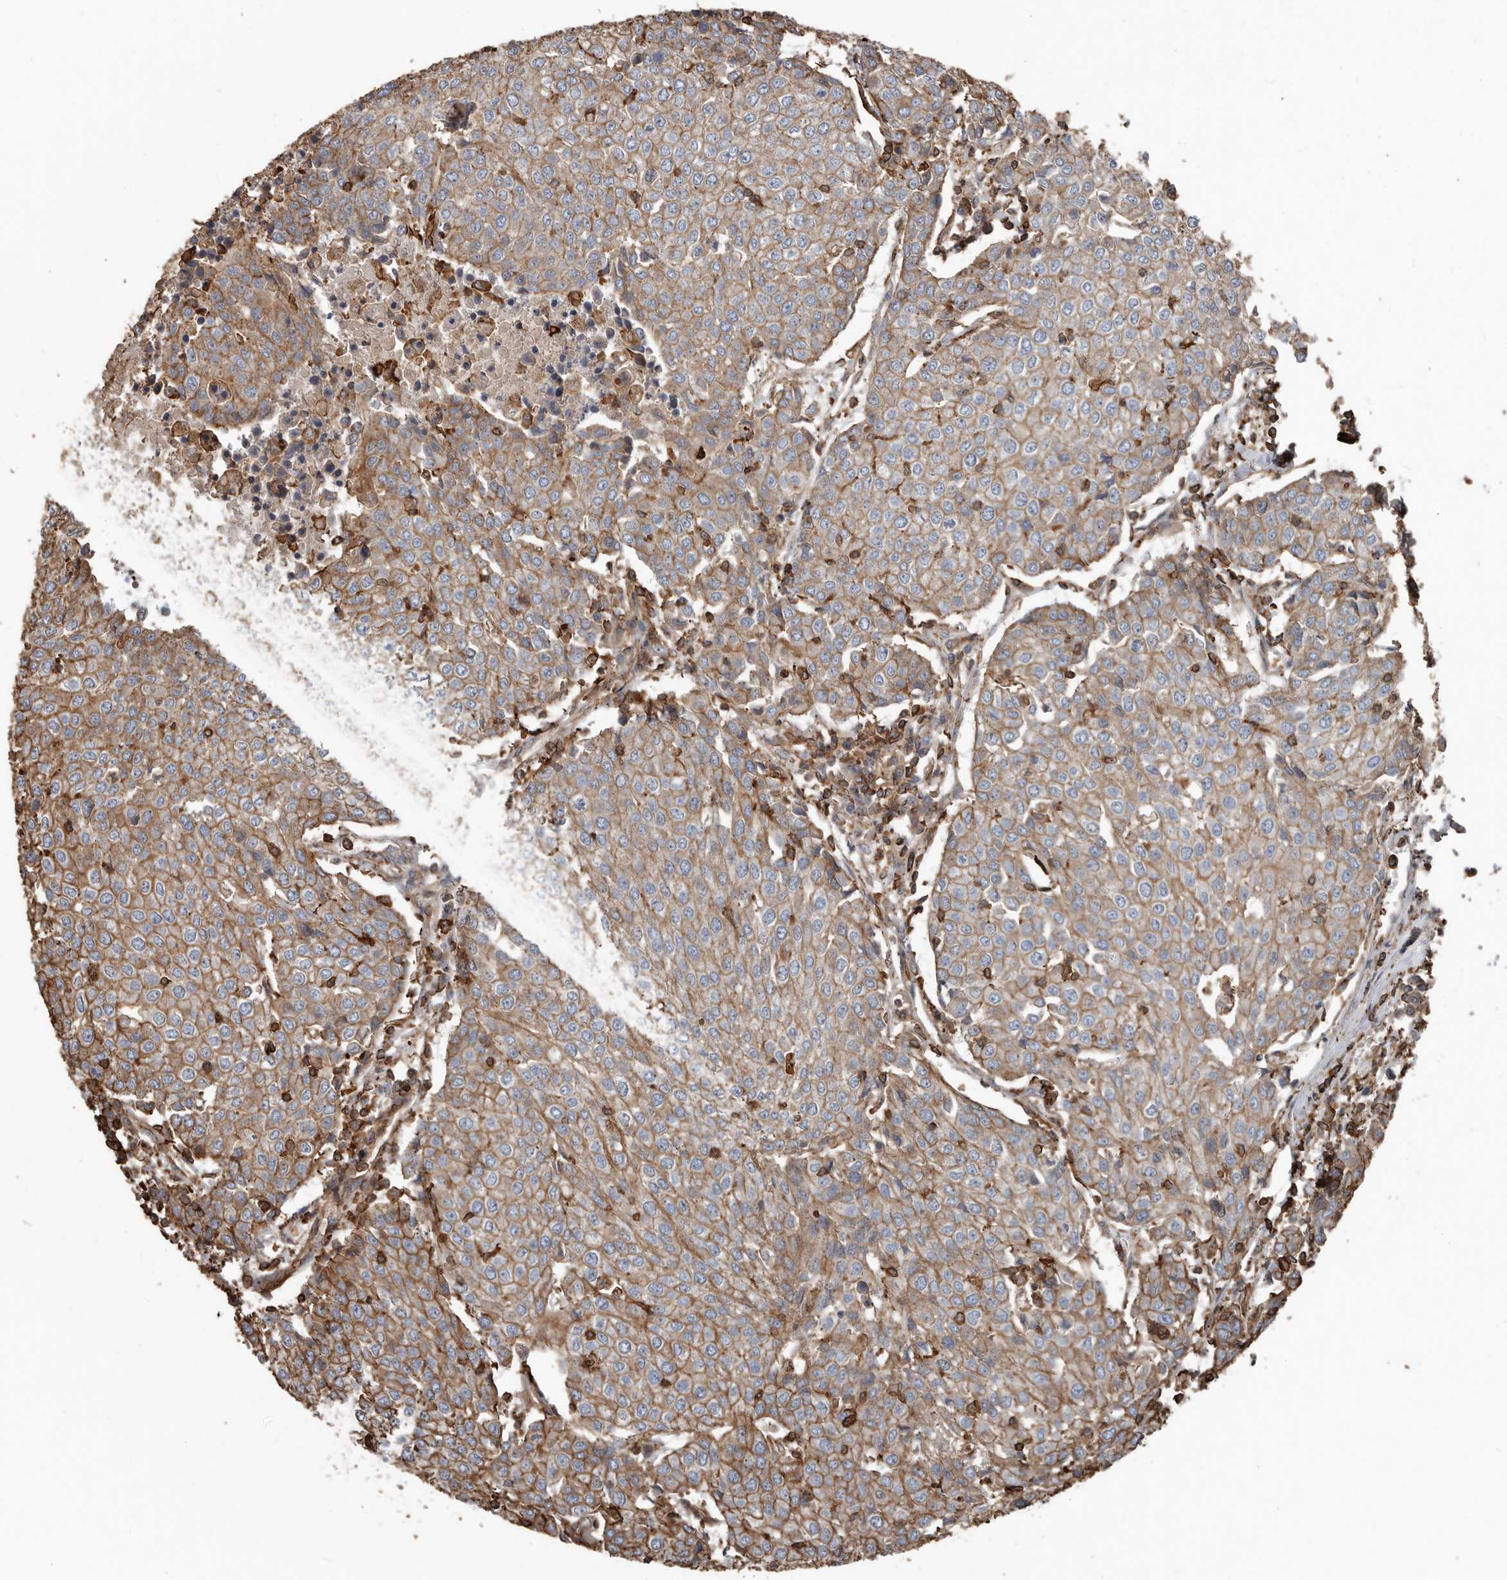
{"staining": {"intensity": "moderate", "quantity": ">75%", "location": "cytoplasmic/membranous"}, "tissue": "urothelial cancer", "cell_type": "Tumor cells", "image_type": "cancer", "snomed": [{"axis": "morphology", "description": "Urothelial carcinoma, High grade"}, {"axis": "topography", "description": "Urinary bladder"}], "caption": "This image shows immunohistochemistry (IHC) staining of high-grade urothelial carcinoma, with medium moderate cytoplasmic/membranous positivity in approximately >75% of tumor cells.", "gene": "DENND6B", "patient": {"sex": "female", "age": 85}}